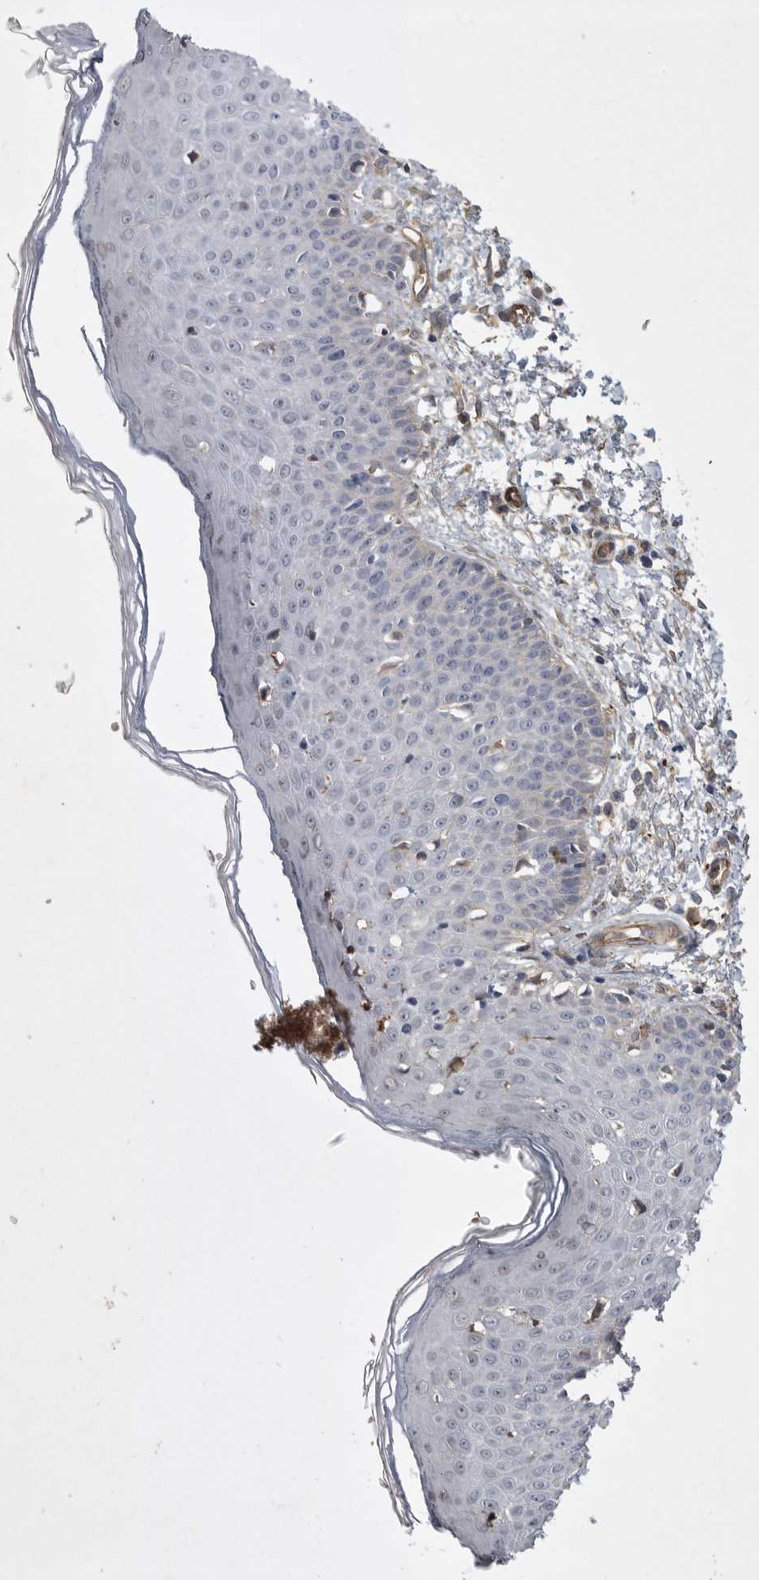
{"staining": {"intensity": "weak", "quantity": "25%-75%", "location": "cytoplasmic/membranous"}, "tissue": "skin", "cell_type": "Fibroblasts", "image_type": "normal", "snomed": [{"axis": "morphology", "description": "Normal tissue, NOS"}, {"axis": "morphology", "description": "Inflammation, NOS"}, {"axis": "topography", "description": "Skin"}], "caption": "Brown immunohistochemical staining in unremarkable skin displays weak cytoplasmic/membranous staining in about 25%-75% of fibroblasts.", "gene": "ANKFY1", "patient": {"sex": "female", "age": 44}}